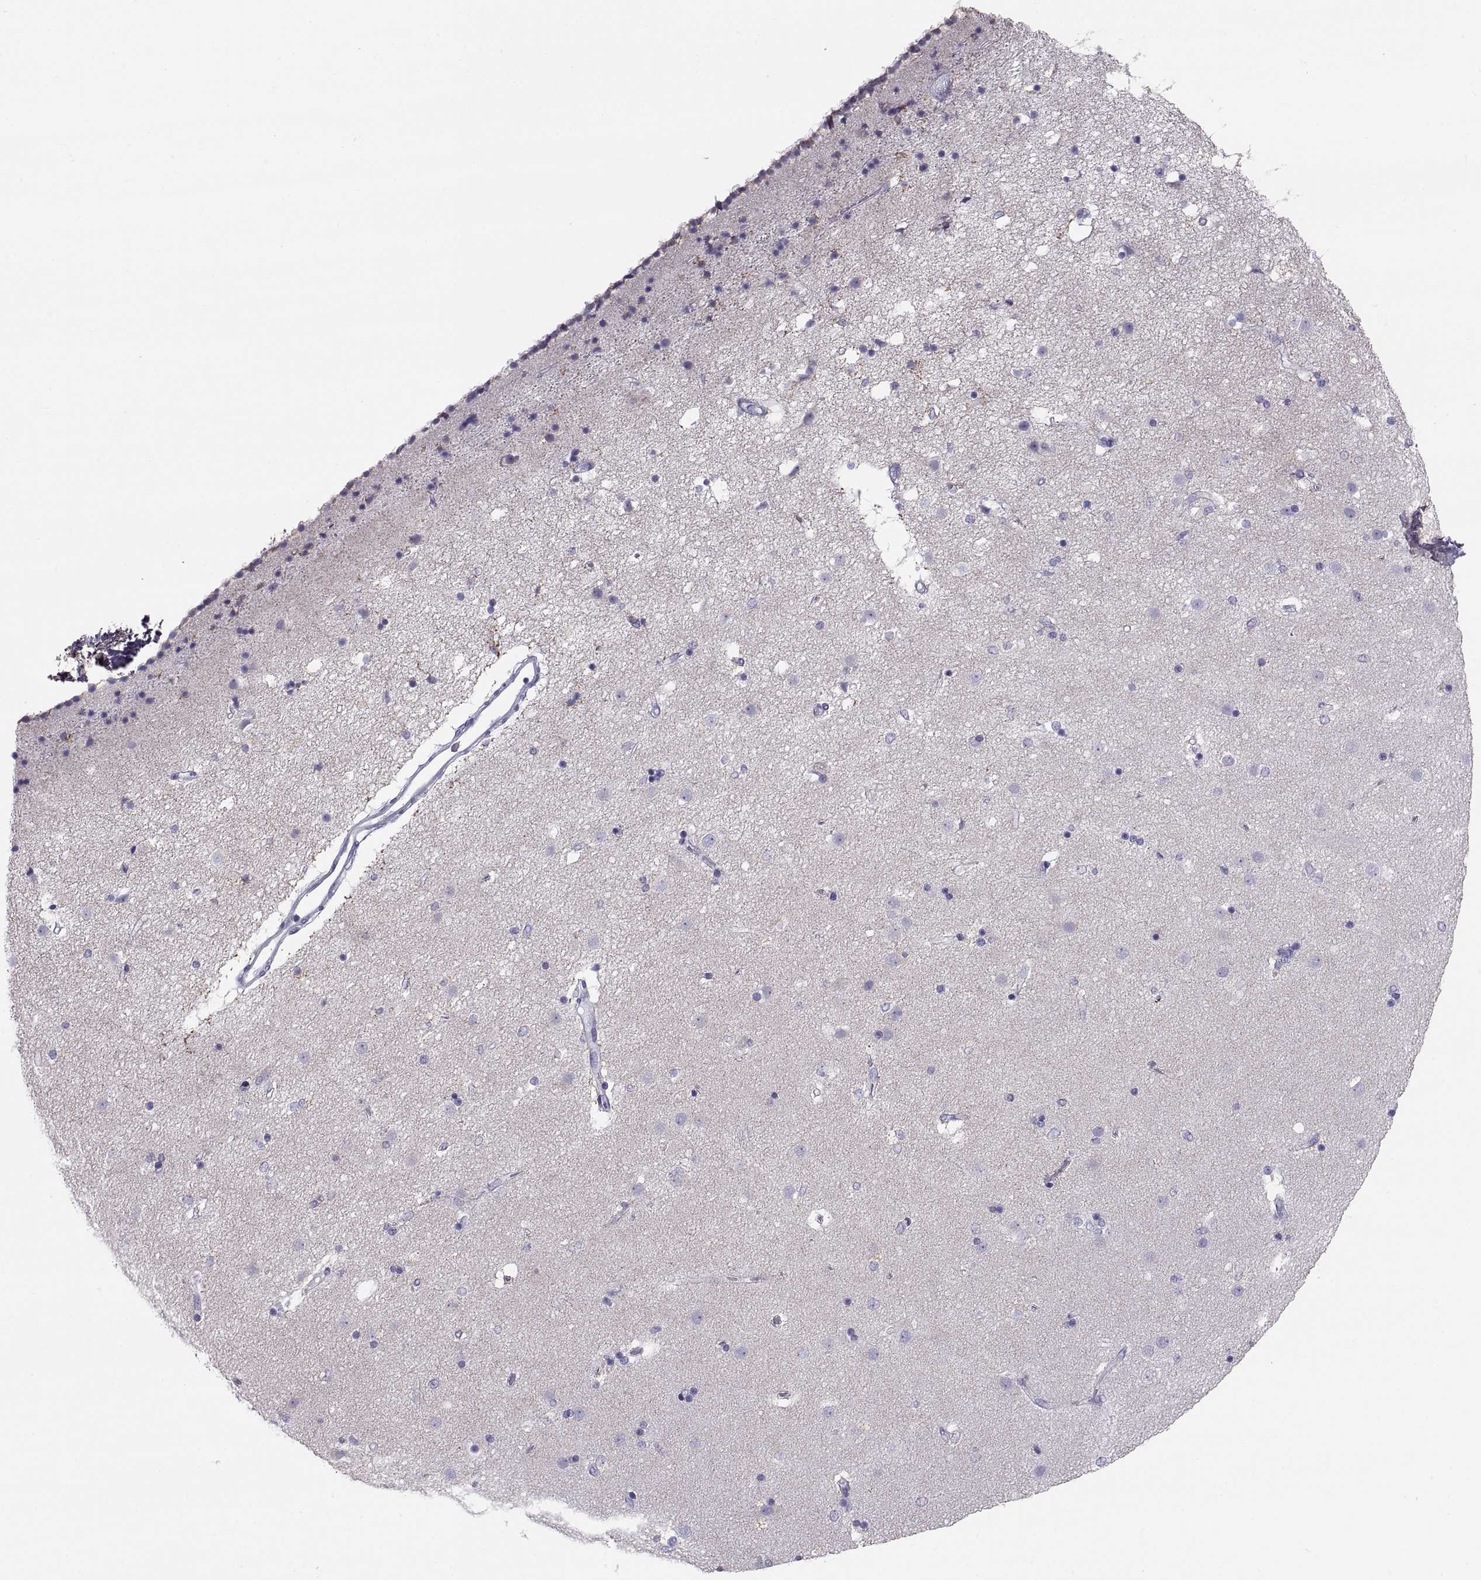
{"staining": {"intensity": "negative", "quantity": "none", "location": "none"}, "tissue": "caudate", "cell_type": "Glial cells", "image_type": "normal", "snomed": [{"axis": "morphology", "description": "Normal tissue, NOS"}, {"axis": "topography", "description": "Lateral ventricle wall"}], "caption": "Immunohistochemical staining of benign human caudate reveals no significant expression in glial cells. The staining is performed using DAB brown chromogen with nuclei counter-stained in using hematoxylin.", "gene": "PAX2", "patient": {"sex": "female", "age": 71}}